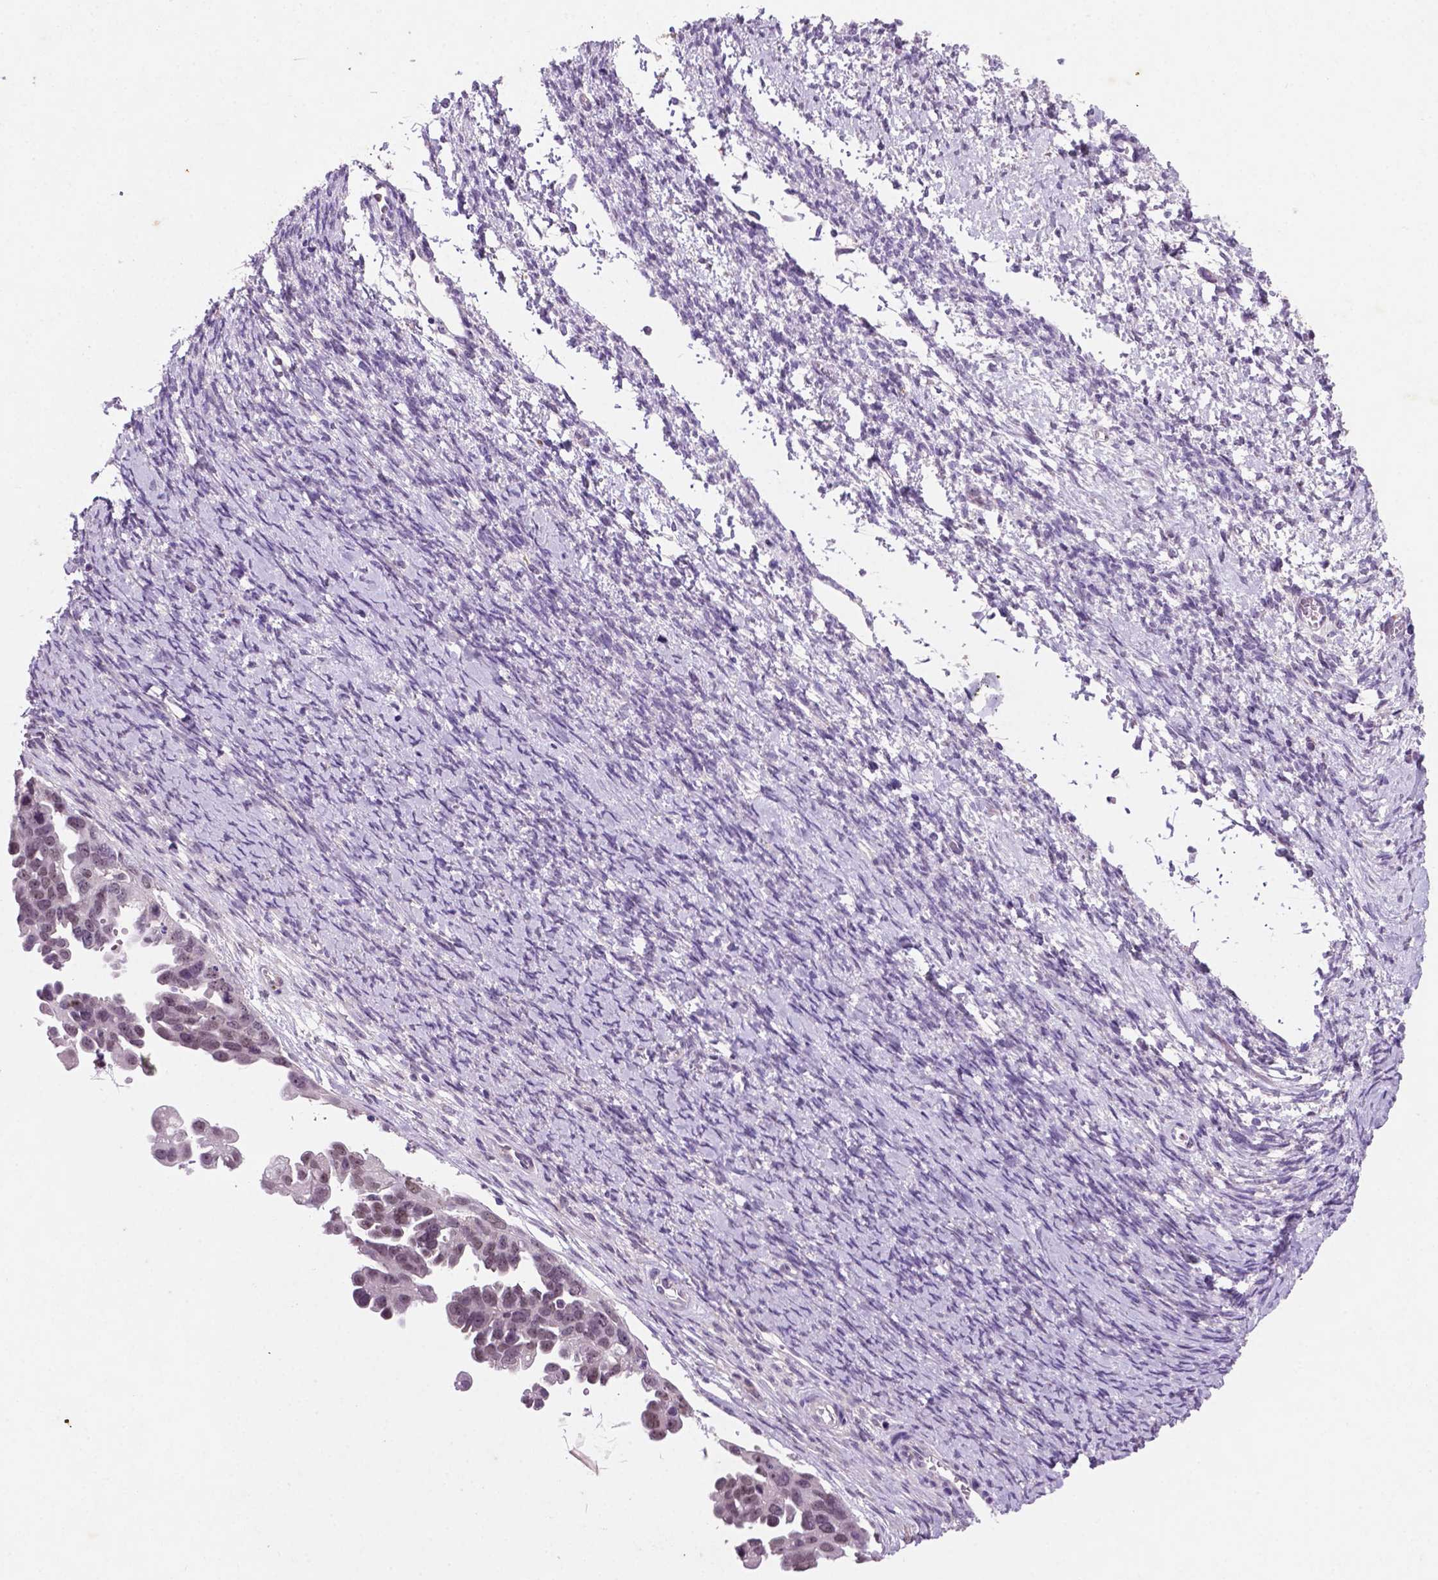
{"staining": {"intensity": "weak", "quantity": "25%-75%", "location": "nuclear"}, "tissue": "ovarian cancer", "cell_type": "Tumor cells", "image_type": "cancer", "snomed": [{"axis": "morphology", "description": "Cystadenocarcinoma, serous, NOS"}, {"axis": "topography", "description": "Ovary"}], "caption": "Tumor cells show low levels of weak nuclear expression in about 25%-75% of cells in human ovarian cancer (serous cystadenocarcinoma).", "gene": "C18orf21", "patient": {"sex": "female", "age": 53}}